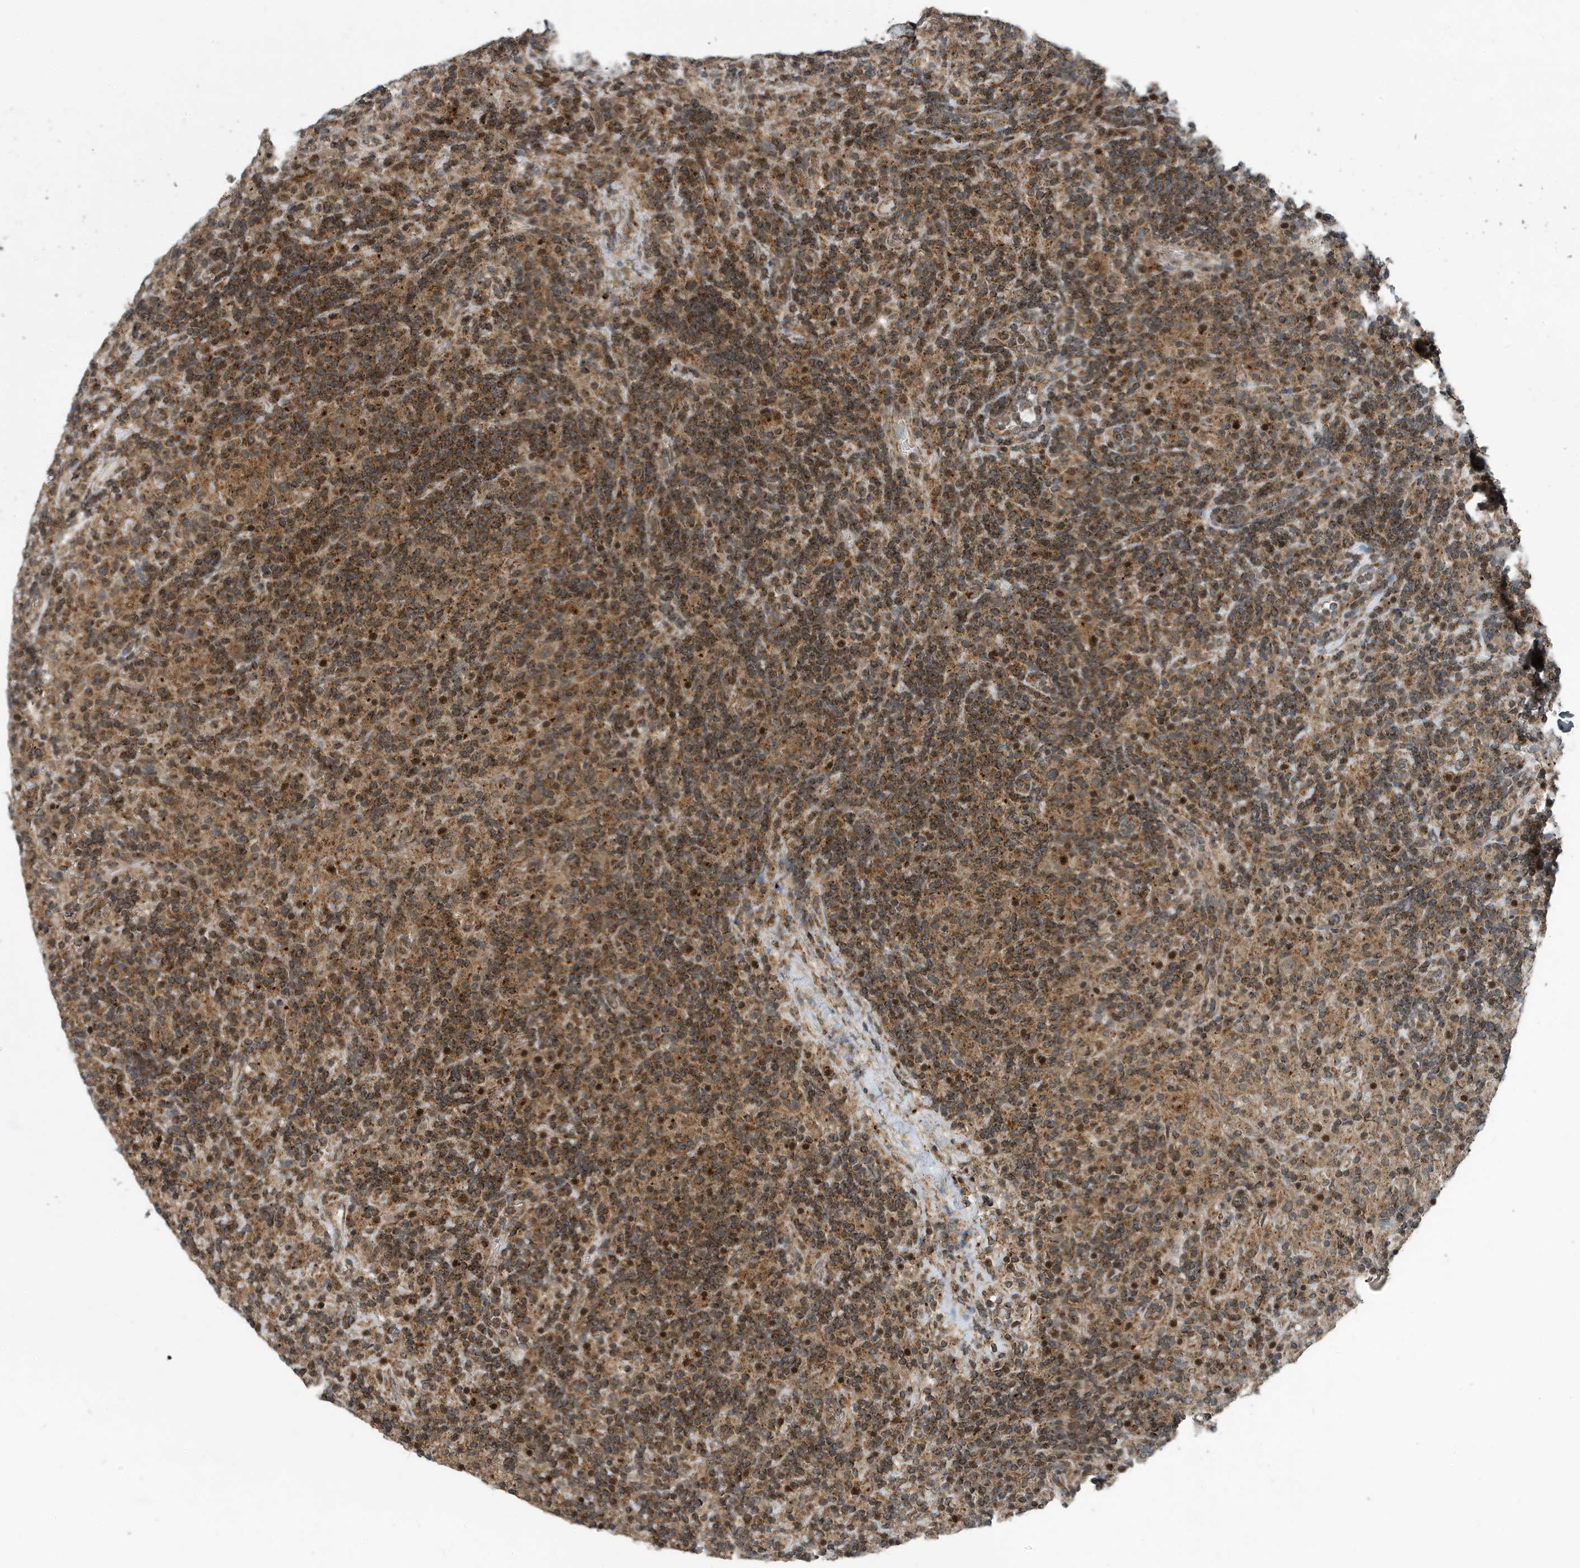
{"staining": {"intensity": "weak", "quantity": ">75%", "location": "cytoplasmic/membranous"}, "tissue": "lymphoma", "cell_type": "Tumor cells", "image_type": "cancer", "snomed": [{"axis": "morphology", "description": "Hodgkin's disease, NOS"}, {"axis": "topography", "description": "Lymph node"}], "caption": "High-magnification brightfield microscopy of Hodgkin's disease stained with DAB (3,3'-diaminobenzidine) (brown) and counterstained with hematoxylin (blue). tumor cells exhibit weak cytoplasmic/membranous positivity is present in about>75% of cells.", "gene": "KIF15", "patient": {"sex": "male", "age": 70}}